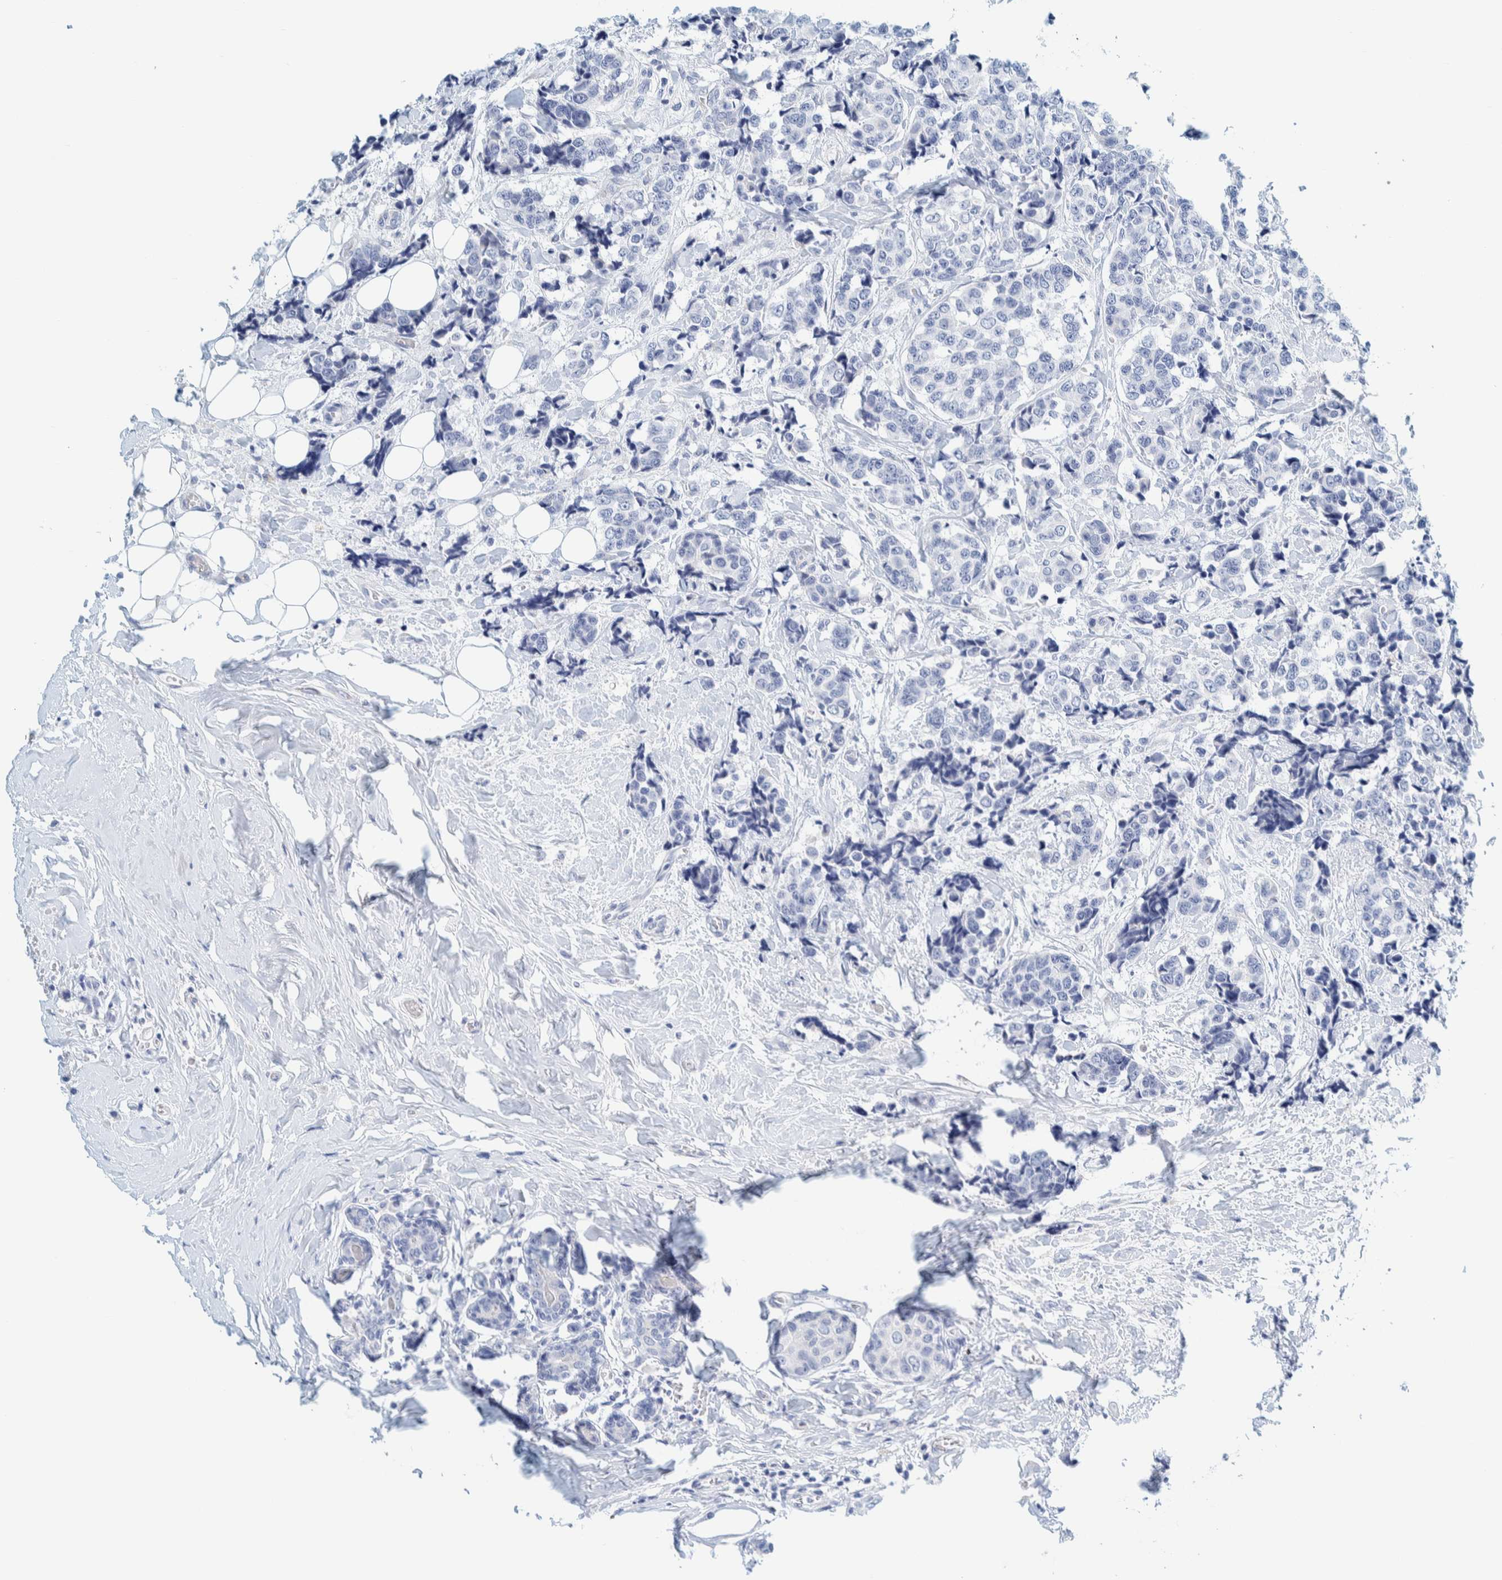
{"staining": {"intensity": "negative", "quantity": "none", "location": "none"}, "tissue": "breast cancer", "cell_type": "Tumor cells", "image_type": "cancer", "snomed": [{"axis": "morphology", "description": "Normal tissue, NOS"}, {"axis": "morphology", "description": "Duct carcinoma"}, {"axis": "topography", "description": "Breast"}], "caption": "This is an IHC photomicrograph of breast cancer (invasive ductal carcinoma). There is no positivity in tumor cells.", "gene": "MOG", "patient": {"sex": "female", "age": 43}}